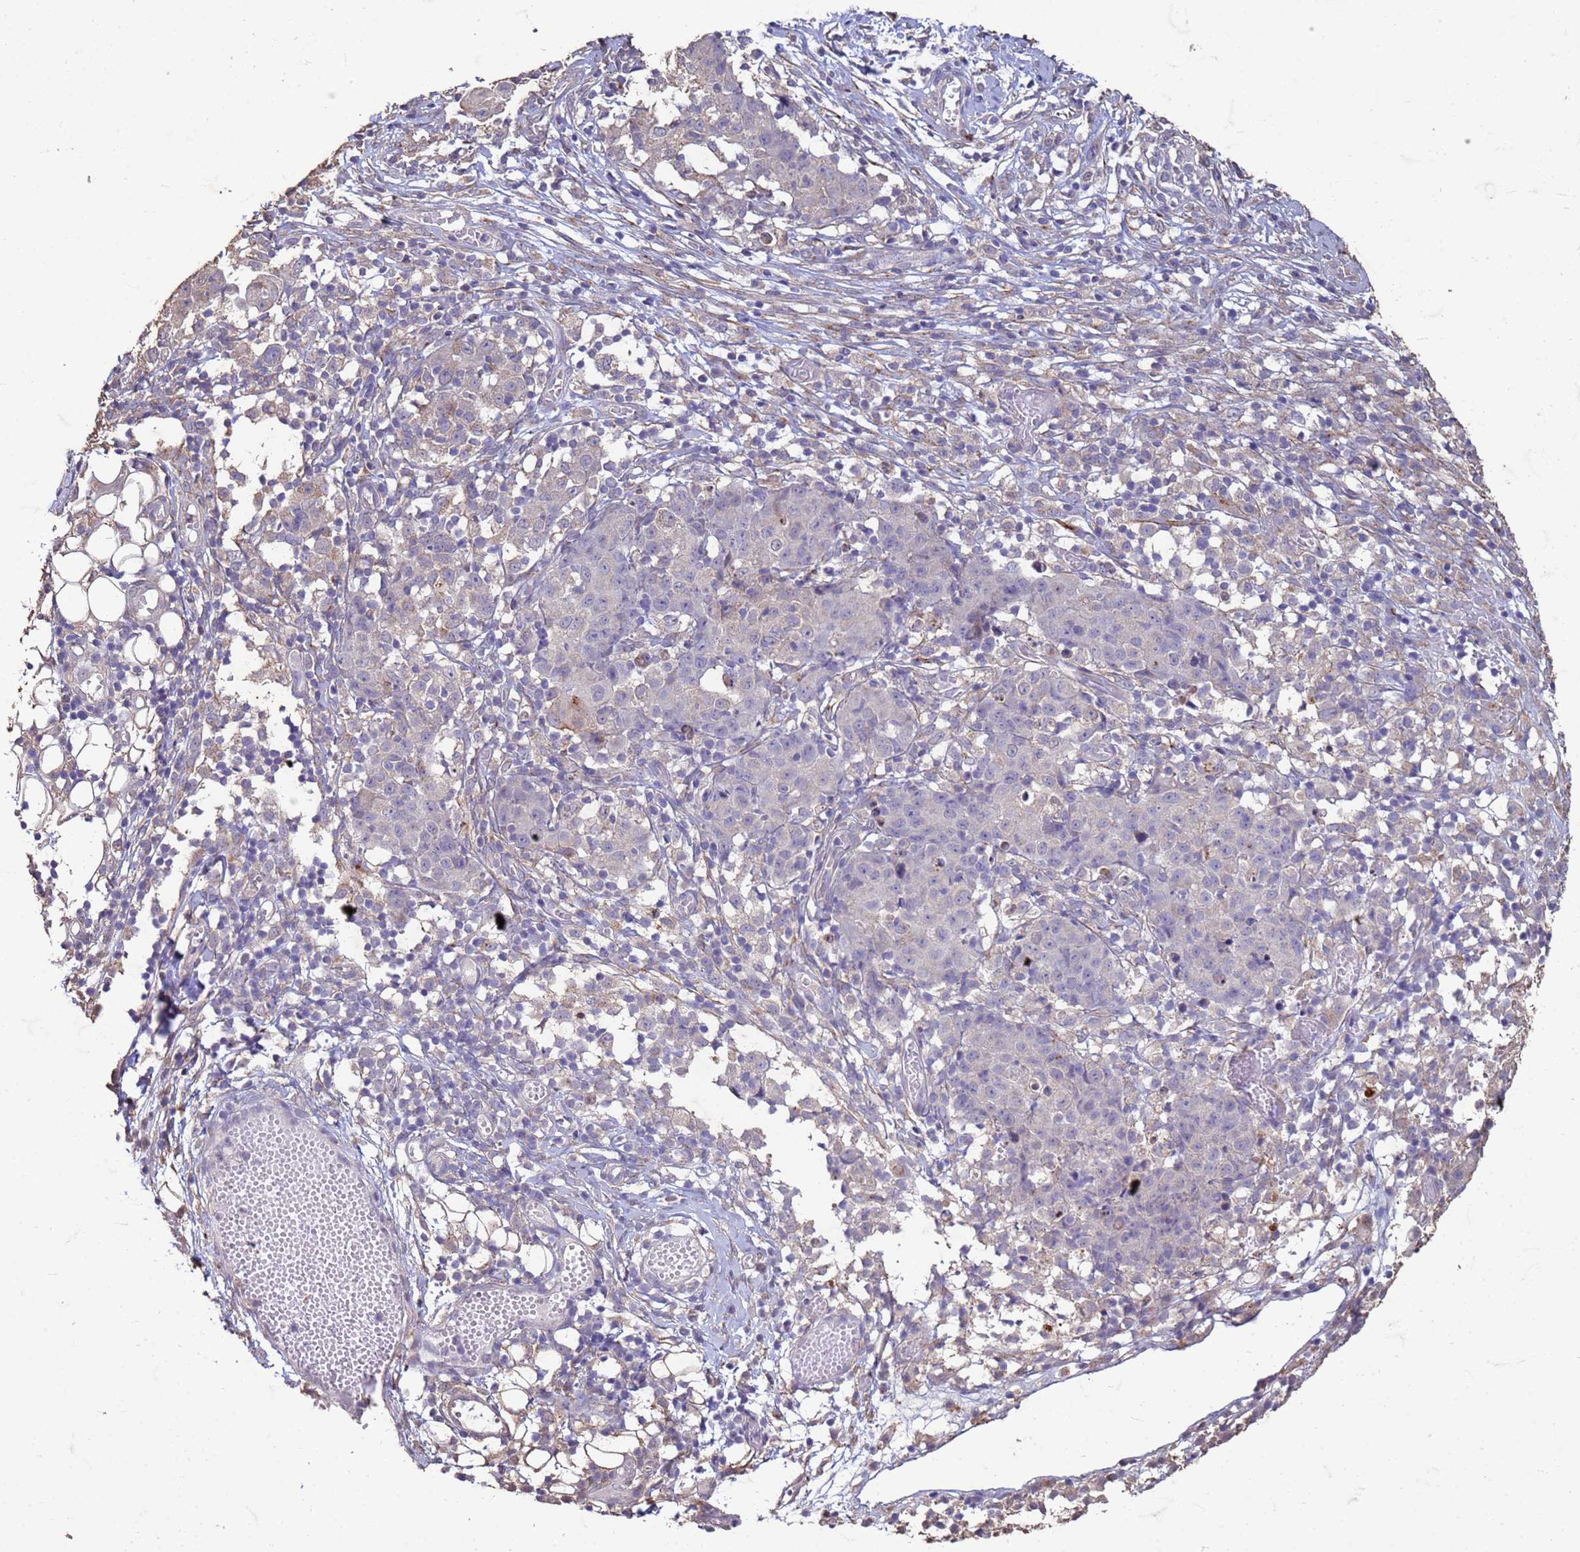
{"staining": {"intensity": "negative", "quantity": "none", "location": "none"}, "tissue": "ovarian cancer", "cell_type": "Tumor cells", "image_type": "cancer", "snomed": [{"axis": "morphology", "description": "Carcinoma, endometroid"}, {"axis": "topography", "description": "Ovary"}], "caption": "The immunohistochemistry (IHC) micrograph has no significant positivity in tumor cells of endometroid carcinoma (ovarian) tissue.", "gene": "SLC25A15", "patient": {"sex": "female", "age": 42}}